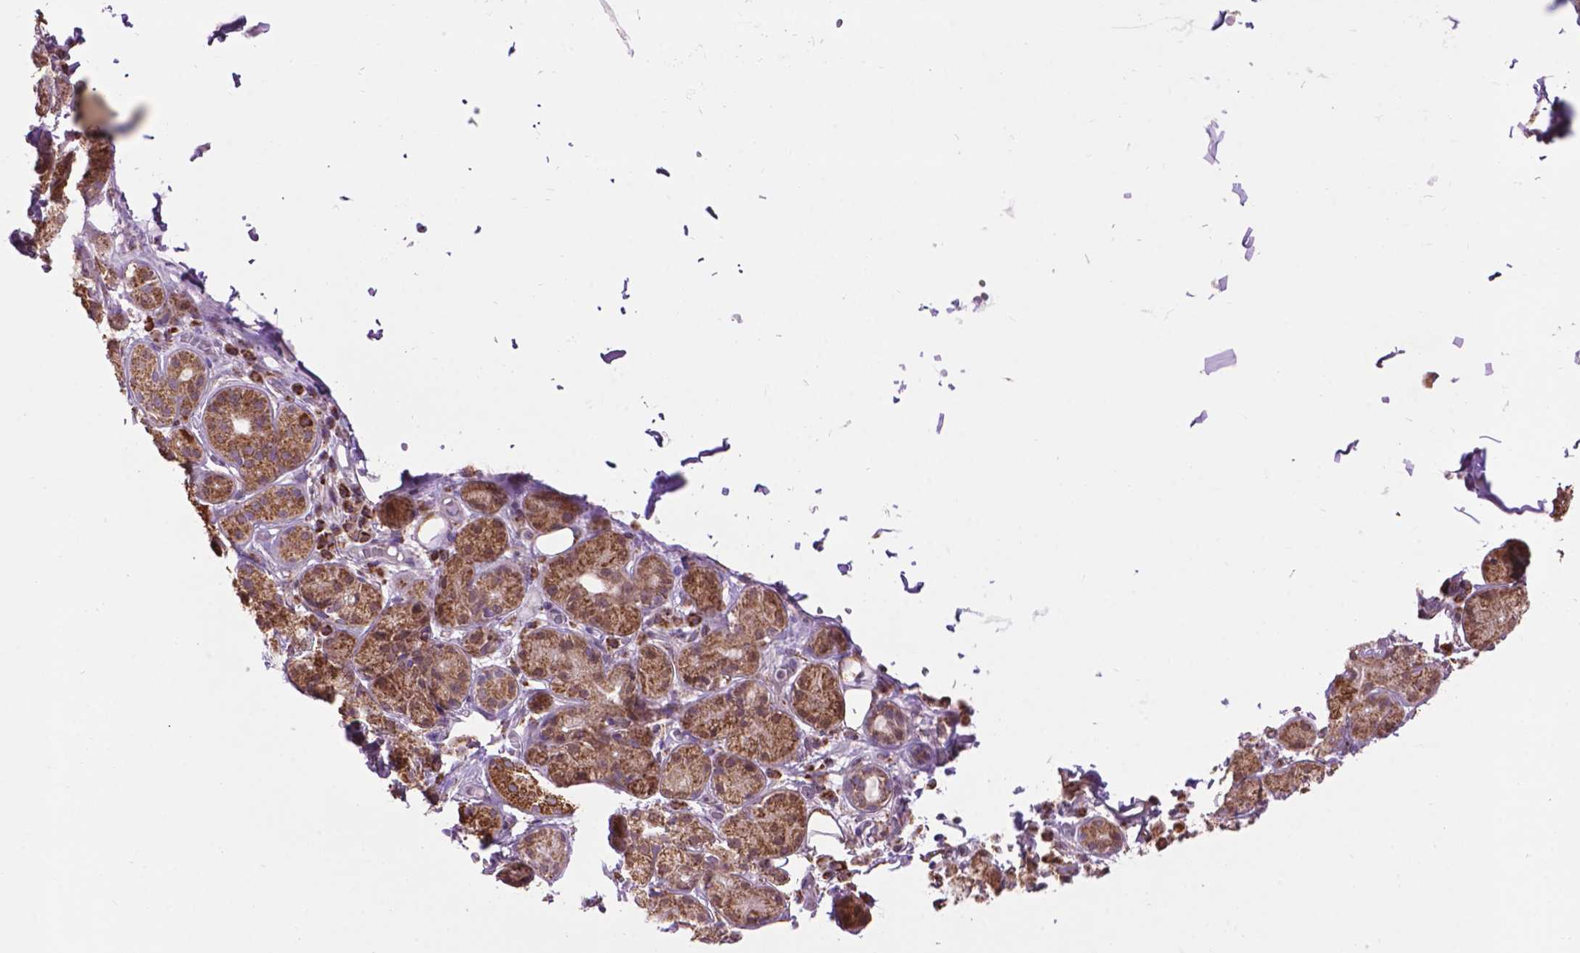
{"staining": {"intensity": "strong", "quantity": ">75%", "location": "cytoplasmic/membranous"}, "tissue": "salivary gland", "cell_type": "Glandular cells", "image_type": "normal", "snomed": [{"axis": "morphology", "description": "Normal tissue, NOS"}, {"axis": "topography", "description": "Salivary gland"}, {"axis": "topography", "description": "Peripheral nerve tissue"}], "caption": "Protein expression analysis of normal human salivary gland reveals strong cytoplasmic/membranous positivity in approximately >75% of glandular cells. (DAB IHC with brightfield microscopy, high magnification).", "gene": "PYCR3", "patient": {"sex": "male", "age": 71}}